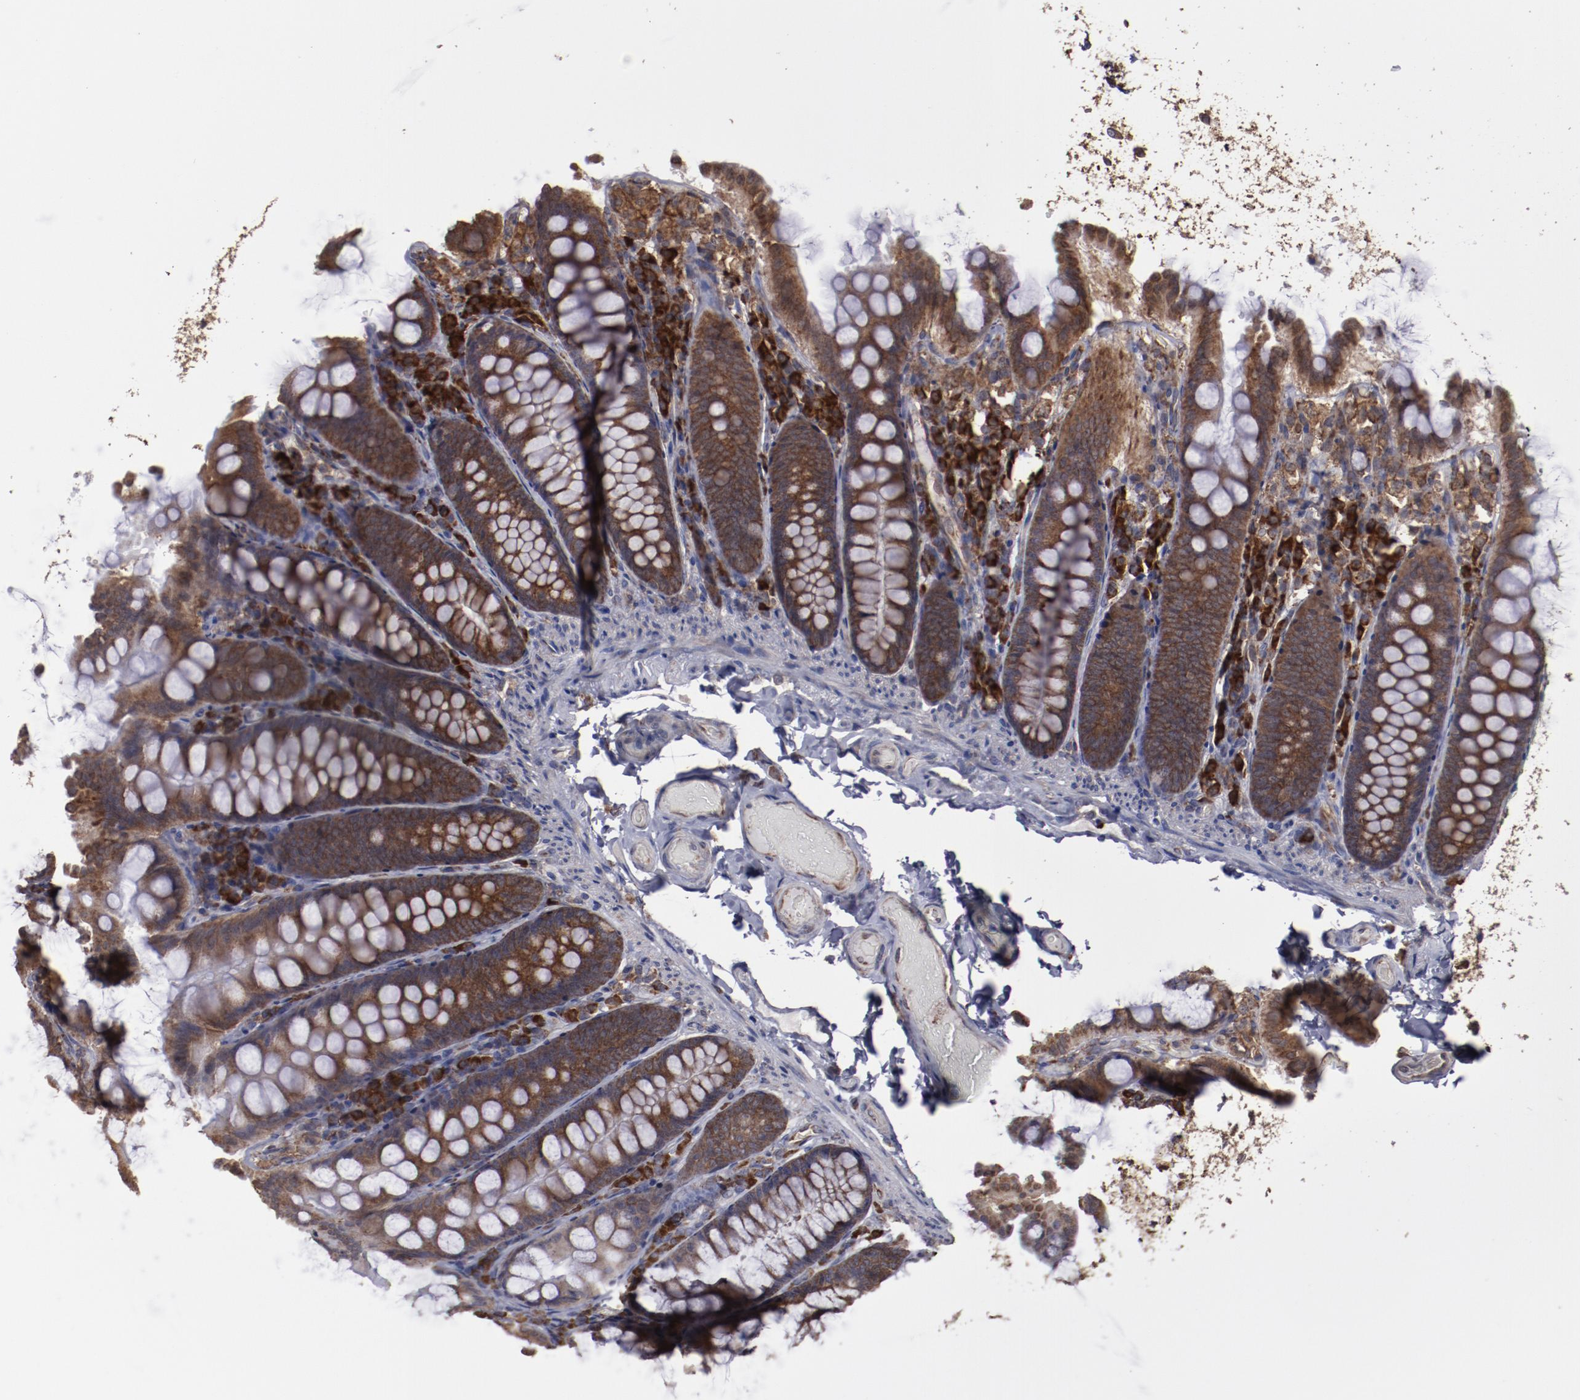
{"staining": {"intensity": "strong", "quantity": "25%-75%", "location": "cytoplasmic/membranous"}, "tissue": "colon", "cell_type": "Endothelial cells", "image_type": "normal", "snomed": [{"axis": "morphology", "description": "Normal tissue, NOS"}, {"axis": "topography", "description": "Colon"}], "caption": "Immunohistochemical staining of normal human colon exhibits 25%-75% levels of strong cytoplasmic/membranous protein expression in approximately 25%-75% of endothelial cells.", "gene": "RPS4X", "patient": {"sex": "female", "age": 61}}